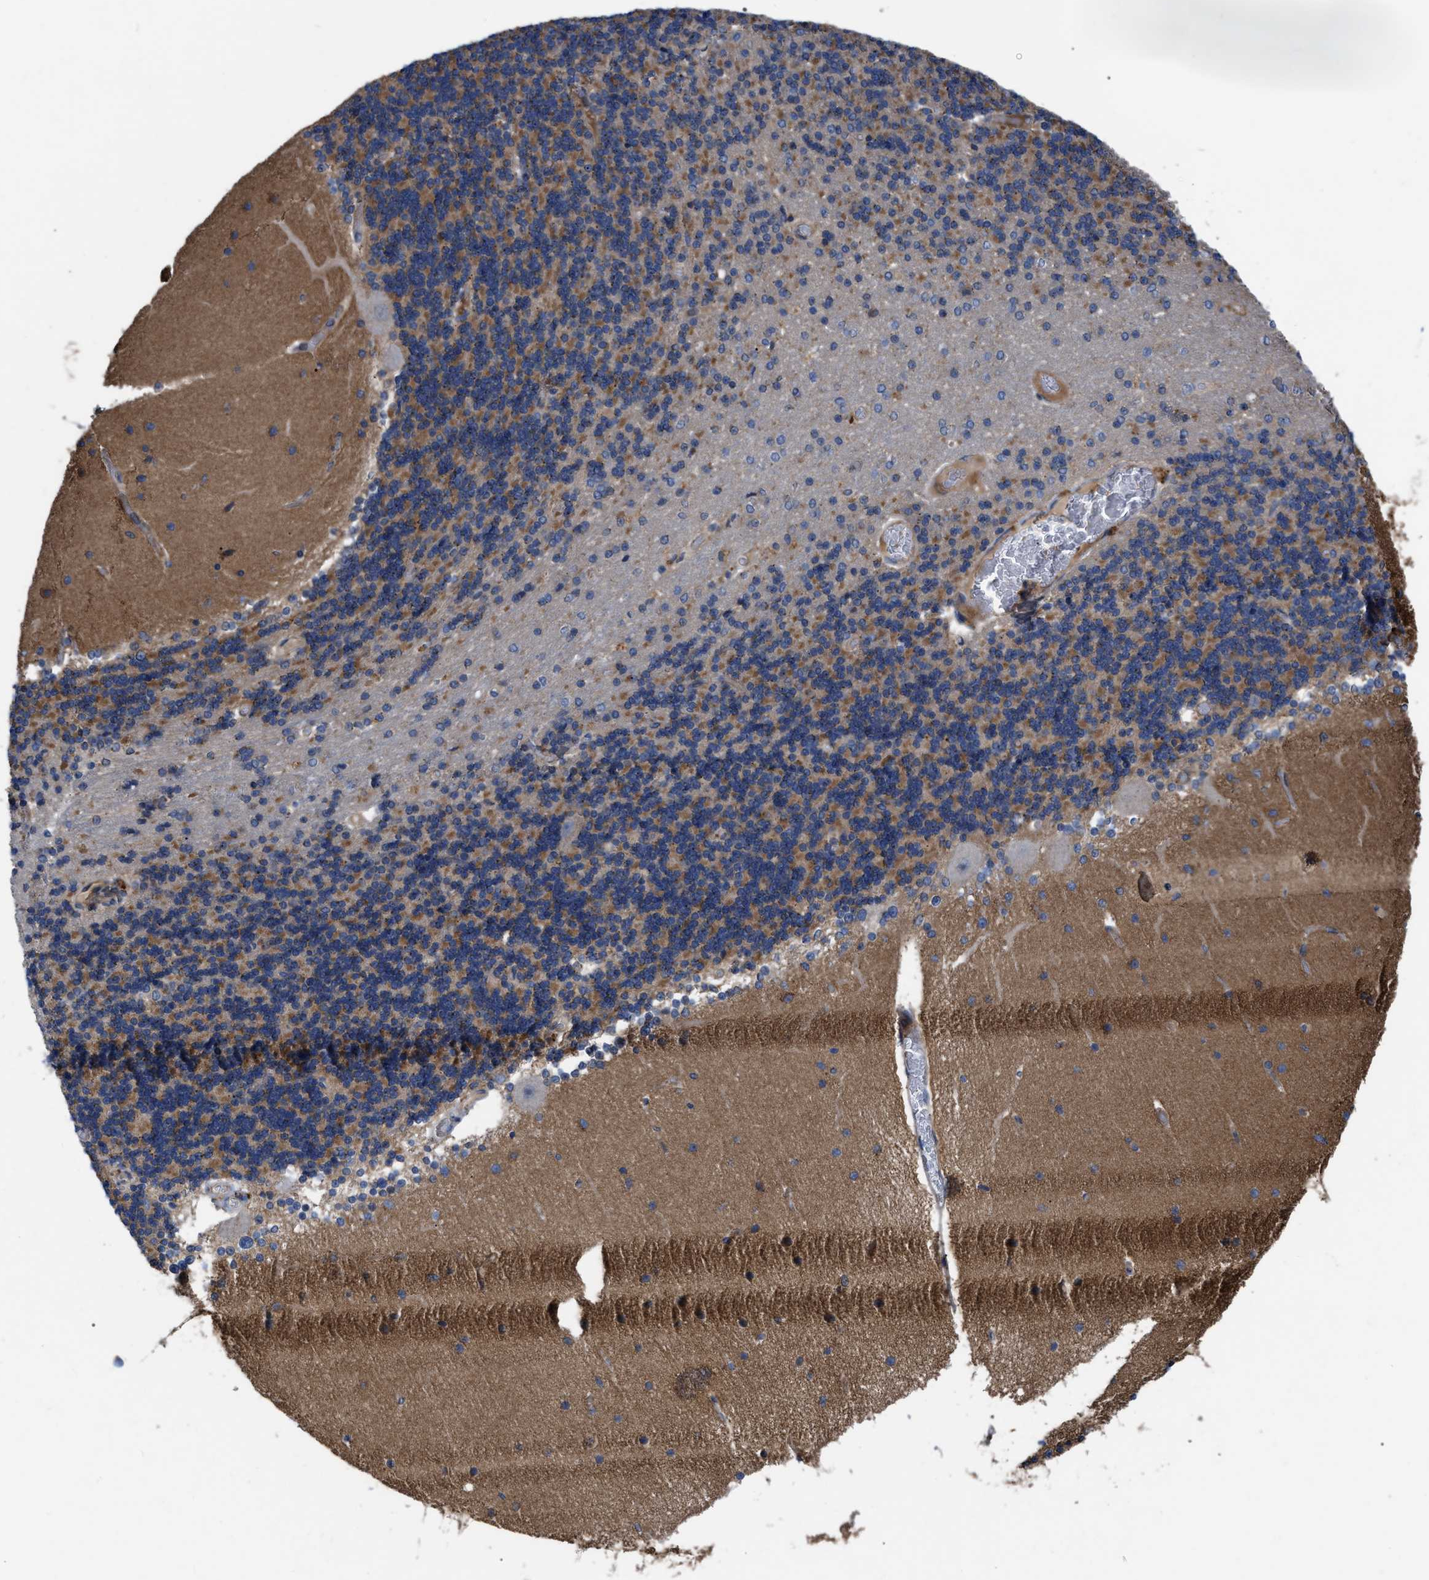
{"staining": {"intensity": "moderate", "quantity": "25%-75%", "location": "cytoplasmic/membranous"}, "tissue": "cerebellum", "cell_type": "Cells in granular layer", "image_type": "normal", "snomed": [{"axis": "morphology", "description": "Normal tissue, NOS"}, {"axis": "topography", "description": "Cerebellum"}], "caption": "Immunohistochemical staining of benign cerebellum demonstrates 25%-75% levels of moderate cytoplasmic/membranous protein staining in about 25%-75% of cells in granular layer.", "gene": "FAM171A2", "patient": {"sex": "female", "age": 54}}